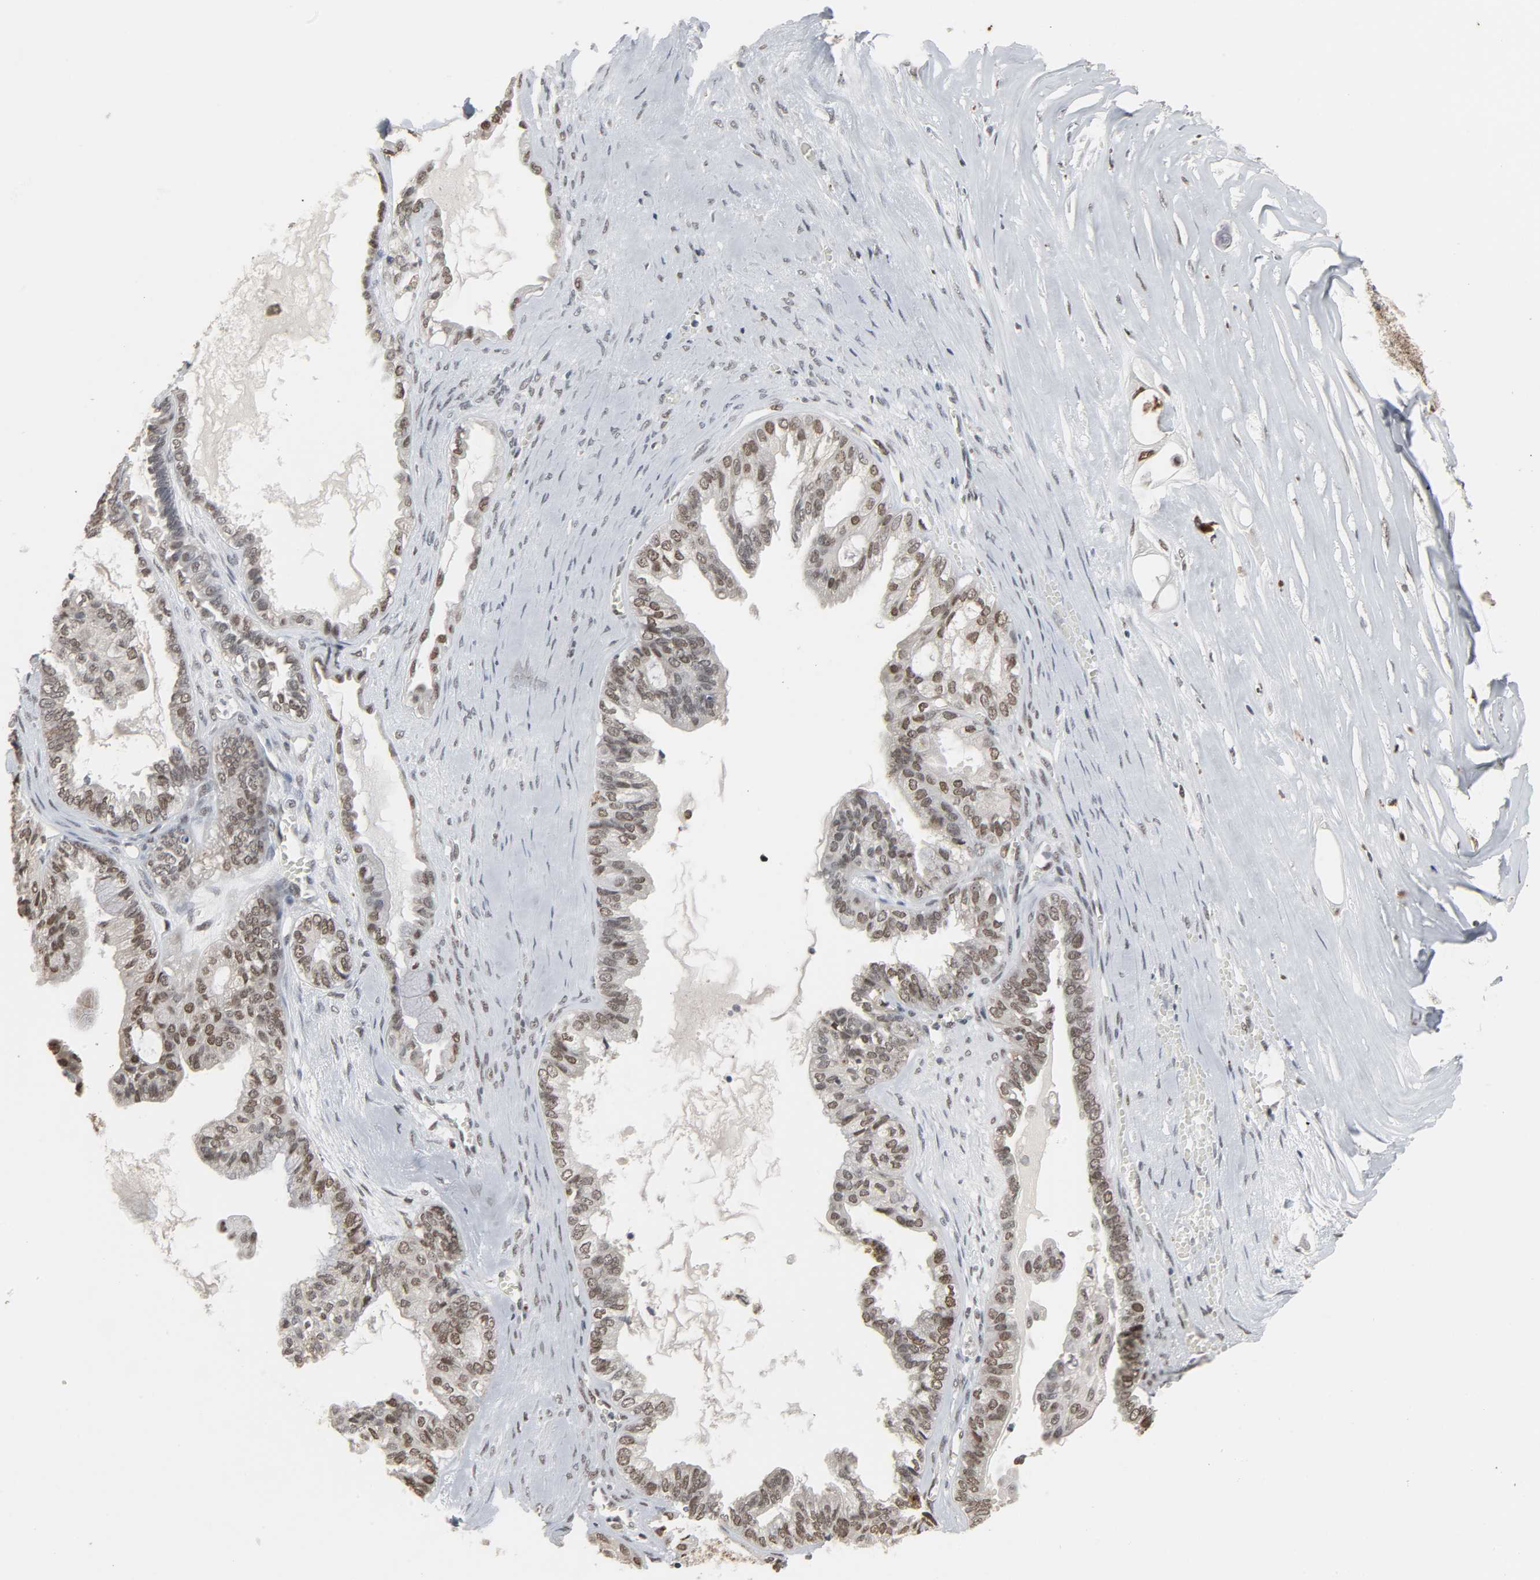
{"staining": {"intensity": "moderate", "quantity": ">75%", "location": "nuclear"}, "tissue": "ovarian cancer", "cell_type": "Tumor cells", "image_type": "cancer", "snomed": [{"axis": "morphology", "description": "Carcinoma, NOS"}, {"axis": "morphology", "description": "Carcinoma, endometroid"}, {"axis": "topography", "description": "Ovary"}], "caption": "Ovarian cancer (endometroid carcinoma) stained with DAB IHC exhibits medium levels of moderate nuclear staining in approximately >75% of tumor cells.", "gene": "DAZAP1", "patient": {"sex": "female", "age": 50}}